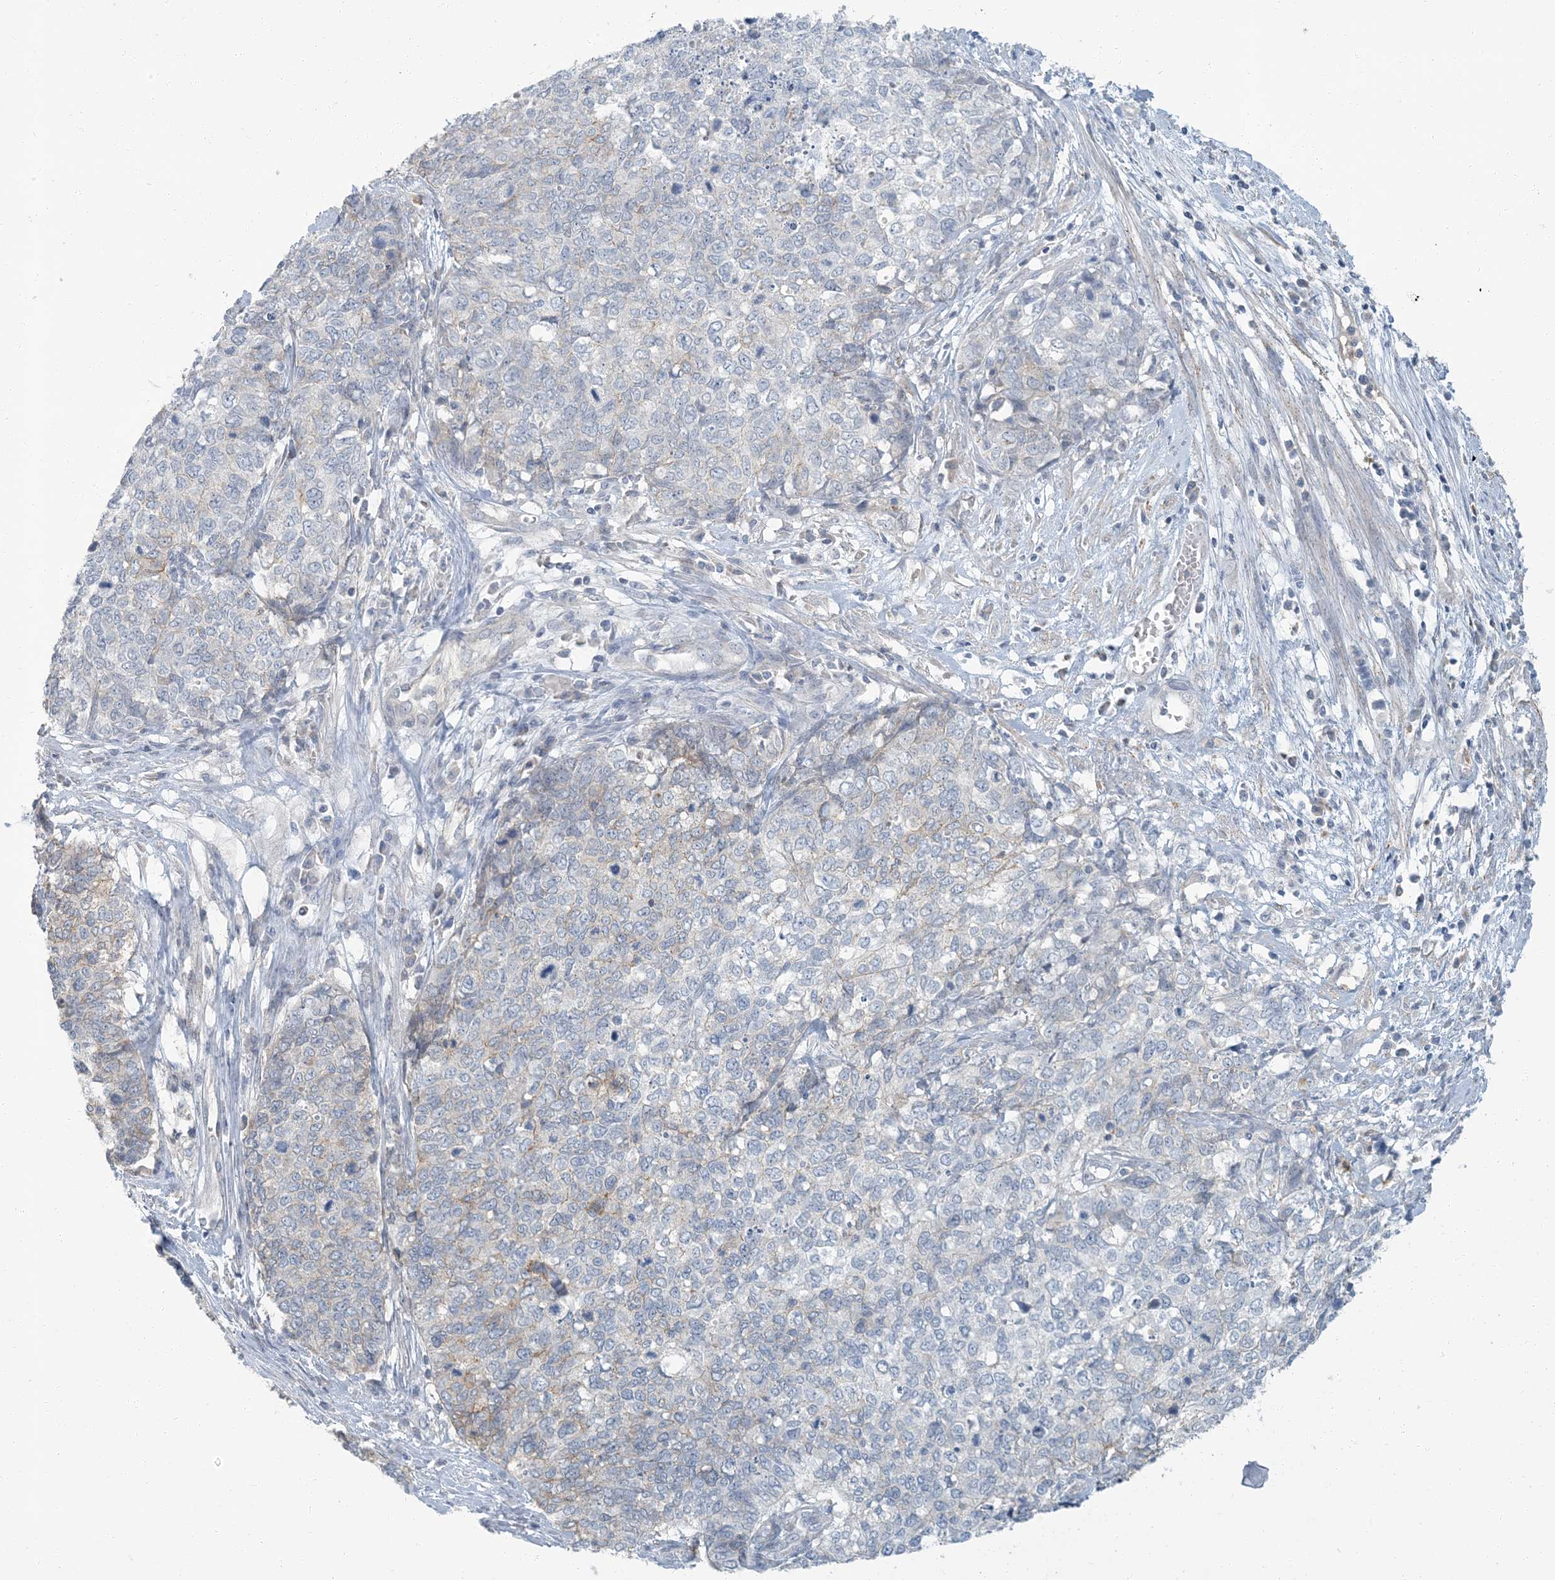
{"staining": {"intensity": "negative", "quantity": "none", "location": "none"}, "tissue": "cervical cancer", "cell_type": "Tumor cells", "image_type": "cancer", "snomed": [{"axis": "morphology", "description": "Squamous cell carcinoma, NOS"}, {"axis": "topography", "description": "Cervix"}], "caption": "Protein analysis of cervical cancer (squamous cell carcinoma) reveals no significant positivity in tumor cells. (Stains: DAB (3,3'-diaminobenzidine) immunohistochemistry with hematoxylin counter stain, Microscopy: brightfield microscopy at high magnification).", "gene": "EPHA4", "patient": {"sex": "female", "age": 63}}